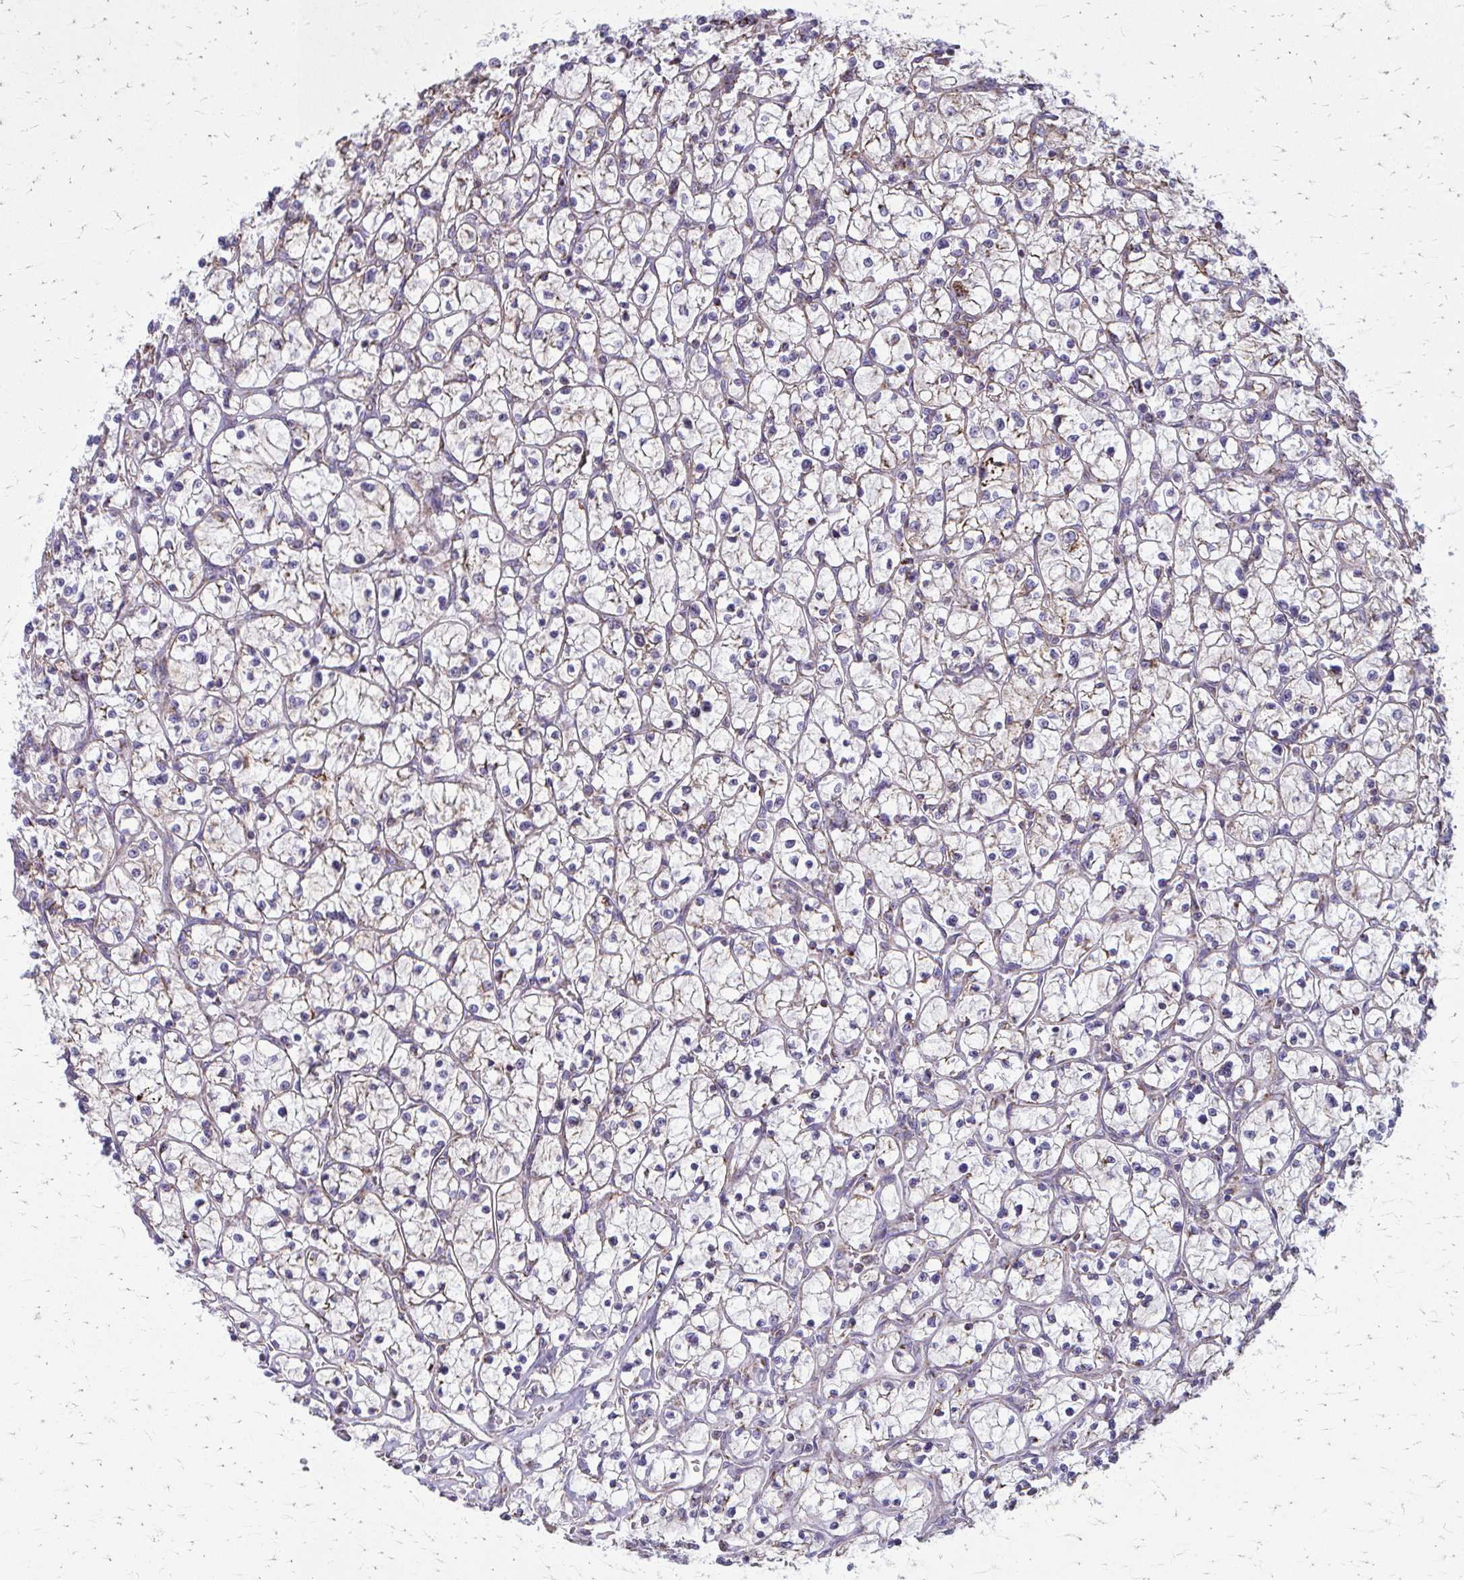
{"staining": {"intensity": "weak", "quantity": "25%-75%", "location": "cytoplasmic/membranous"}, "tissue": "renal cancer", "cell_type": "Tumor cells", "image_type": "cancer", "snomed": [{"axis": "morphology", "description": "Adenocarcinoma, NOS"}, {"axis": "topography", "description": "Kidney"}], "caption": "Immunohistochemistry (IHC) of human renal adenocarcinoma shows low levels of weak cytoplasmic/membranous staining in about 25%-75% of tumor cells. (Brightfield microscopy of DAB IHC at high magnification).", "gene": "TVP23A", "patient": {"sex": "female", "age": 64}}